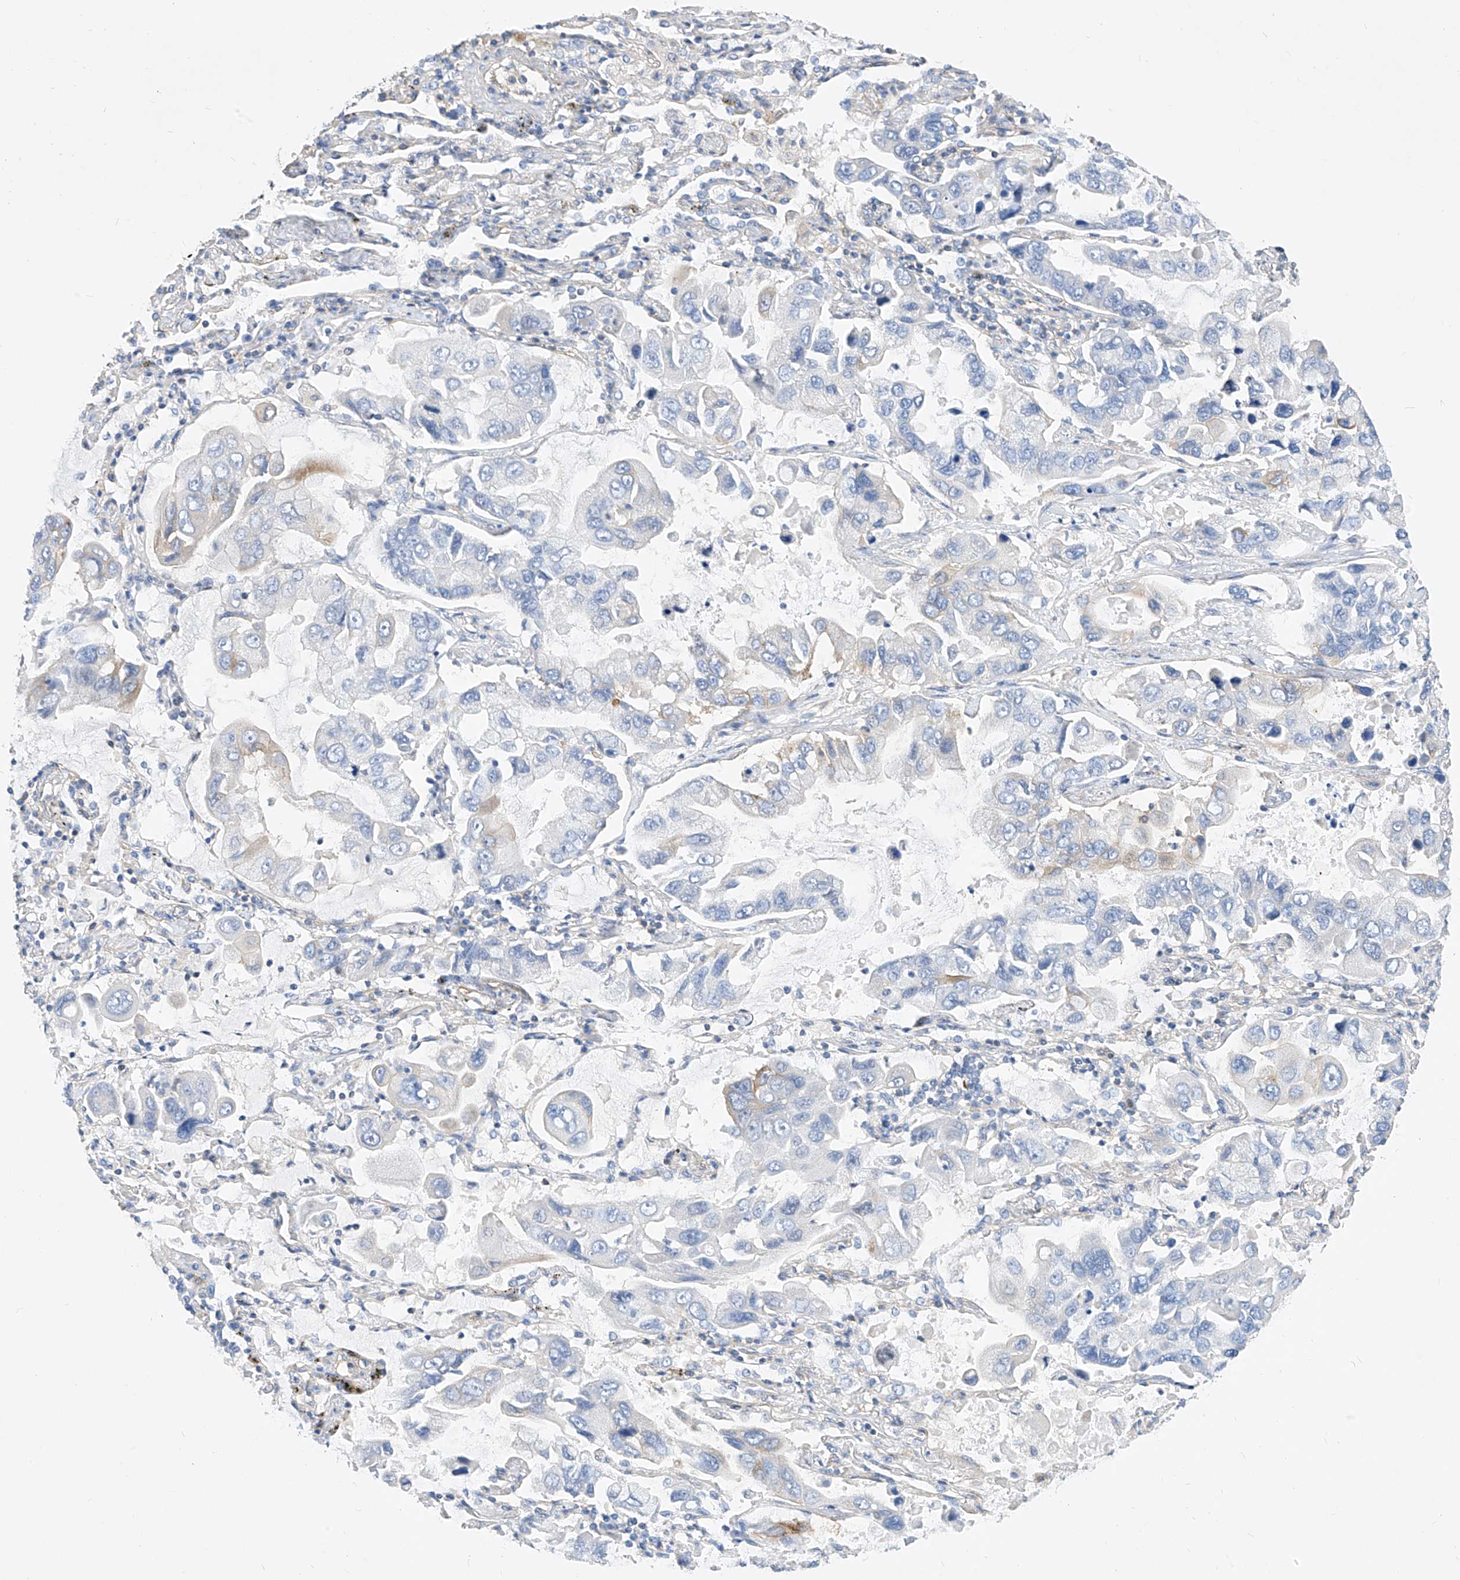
{"staining": {"intensity": "negative", "quantity": "none", "location": "none"}, "tissue": "lung cancer", "cell_type": "Tumor cells", "image_type": "cancer", "snomed": [{"axis": "morphology", "description": "Adenocarcinoma, NOS"}, {"axis": "topography", "description": "Lung"}], "caption": "Micrograph shows no protein expression in tumor cells of lung cancer tissue.", "gene": "SCGB2A1", "patient": {"sex": "male", "age": 64}}